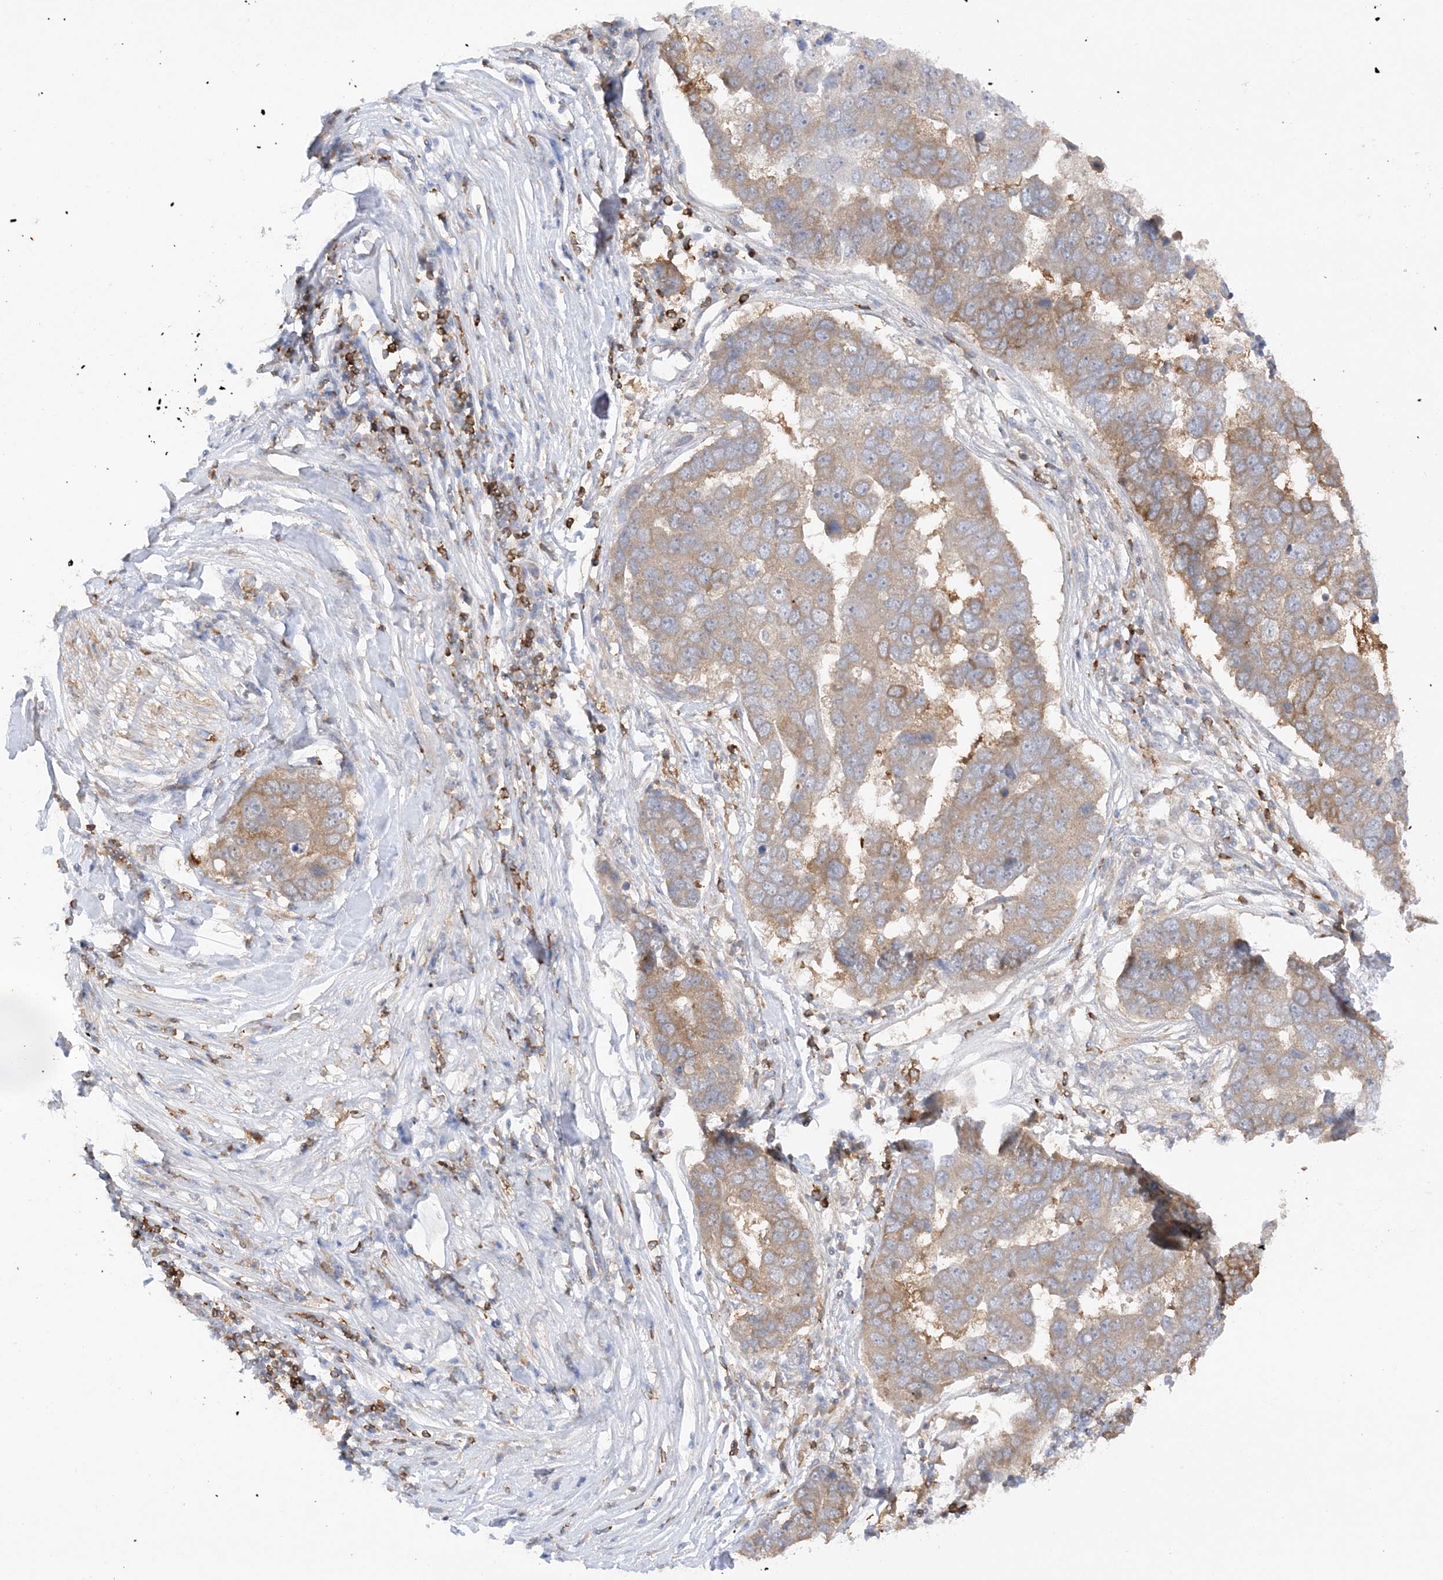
{"staining": {"intensity": "moderate", "quantity": "<25%", "location": "cytoplasmic/membranous"}, "tissue": "pancreatic cancer", "cell_type": "Tumor cells", "image_type": "cancer", "snomed": [{"axis": "morphology", "description": "Adenocarcinoma, NOS"}, {"axis": "topography", "description": "Pancreas"}], "caption": "Pancreatic adenocarcinoma stained with immunohistochemistry demonstrates moderate cytoplasmic/membranous positivity in approximately <25% of tumor cells.", "gene": "PHACTR2", "patient": {"sex": "female", "age": 61}}